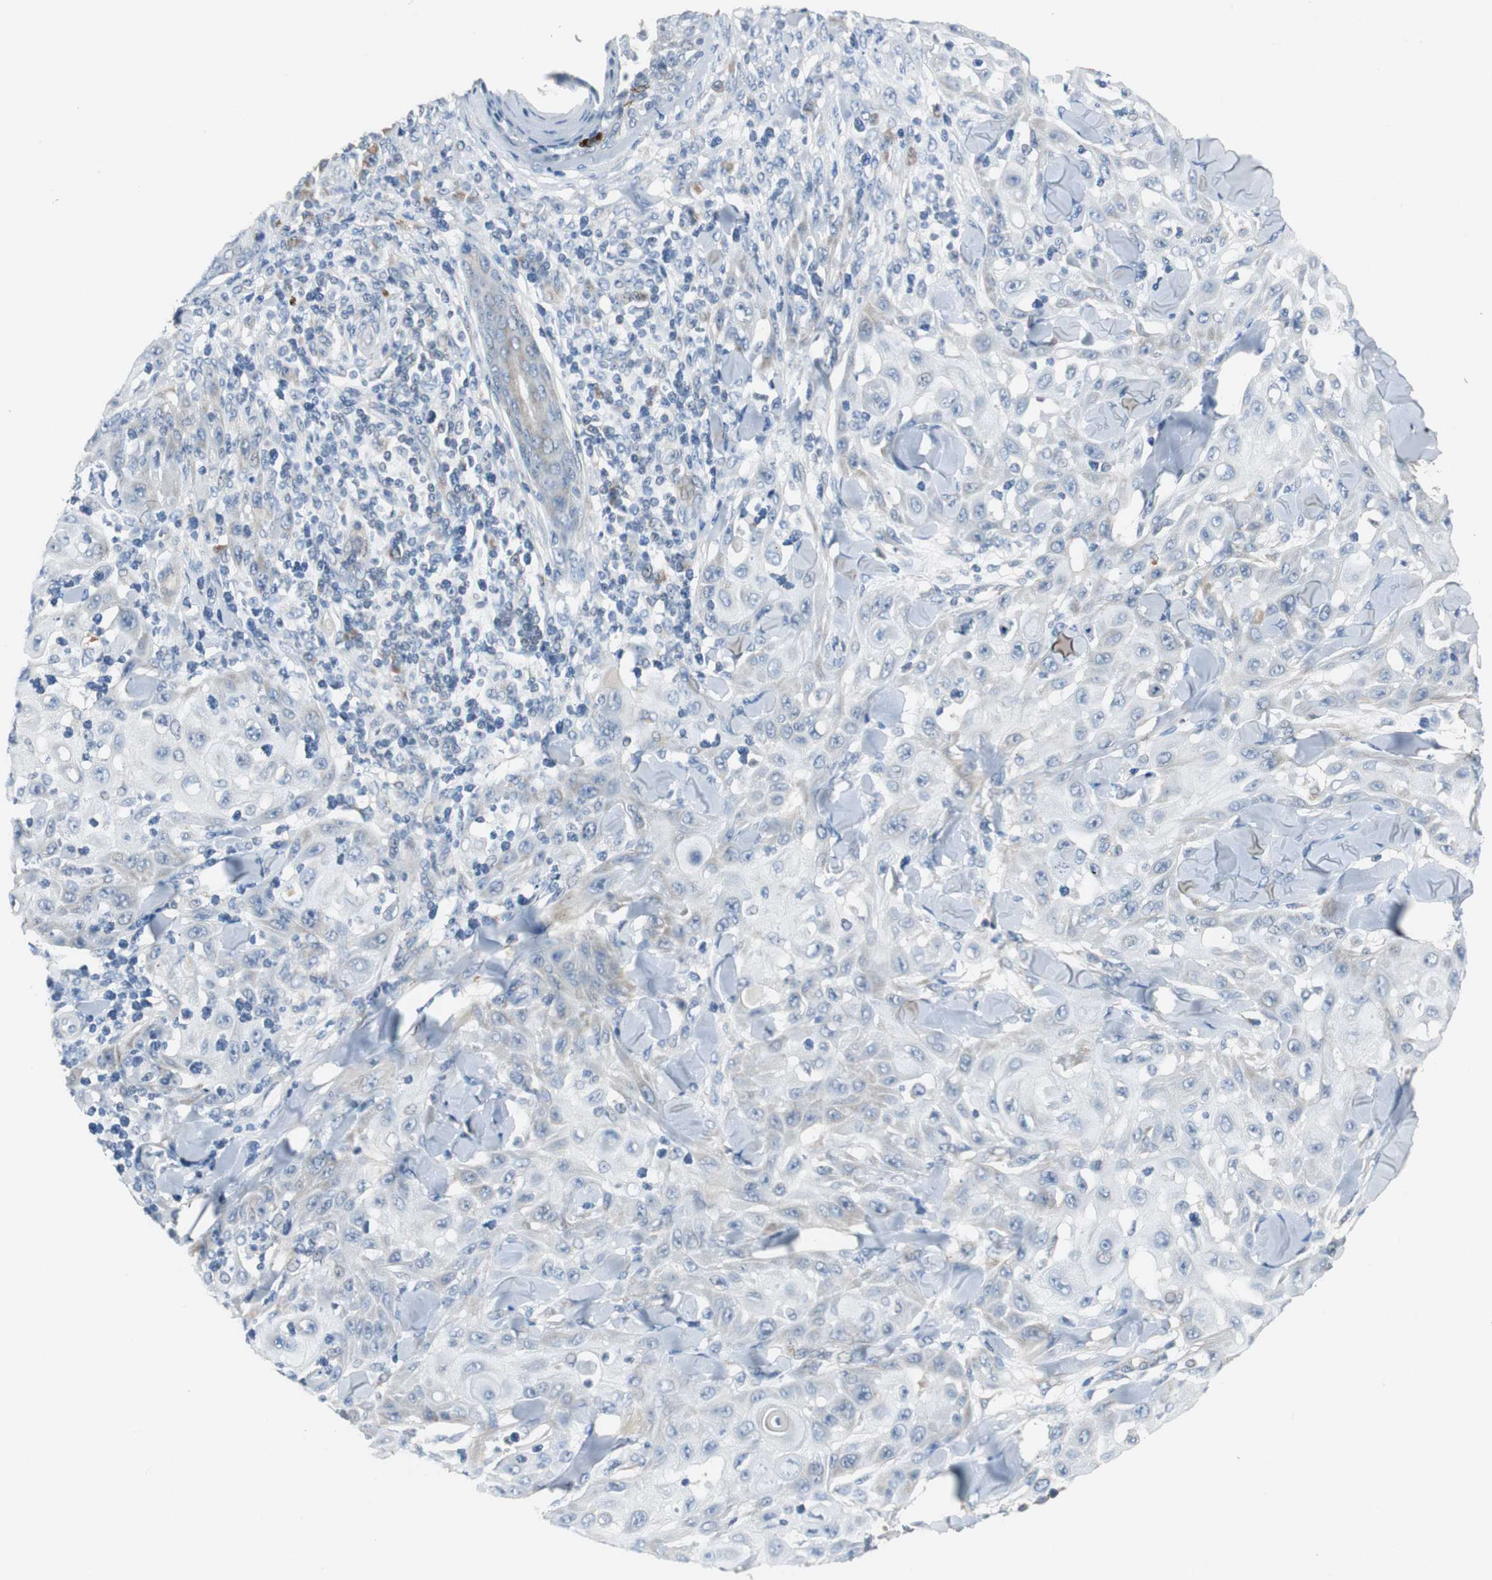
{"staining": {"intensity": "negative", "quantity": "none", "location": "none"}, "tissue": "skin cancer", "cell_type": "Tumor cells", "image_type": "cancer", "snomed": [{"axis": "morphology", "description": "Squamous cell carcinoma, NOS"}, {"axis": "topography", "description": "Skin"}], "caption": "High power microscopy micrograph of an immunohistochemistry (IHC) histopathology image of skin squamous cell carcinoma, revealing no significant expression in tumor cells.", "gene": "MYT1", "patient": {"sex": "male", "age": 24}}